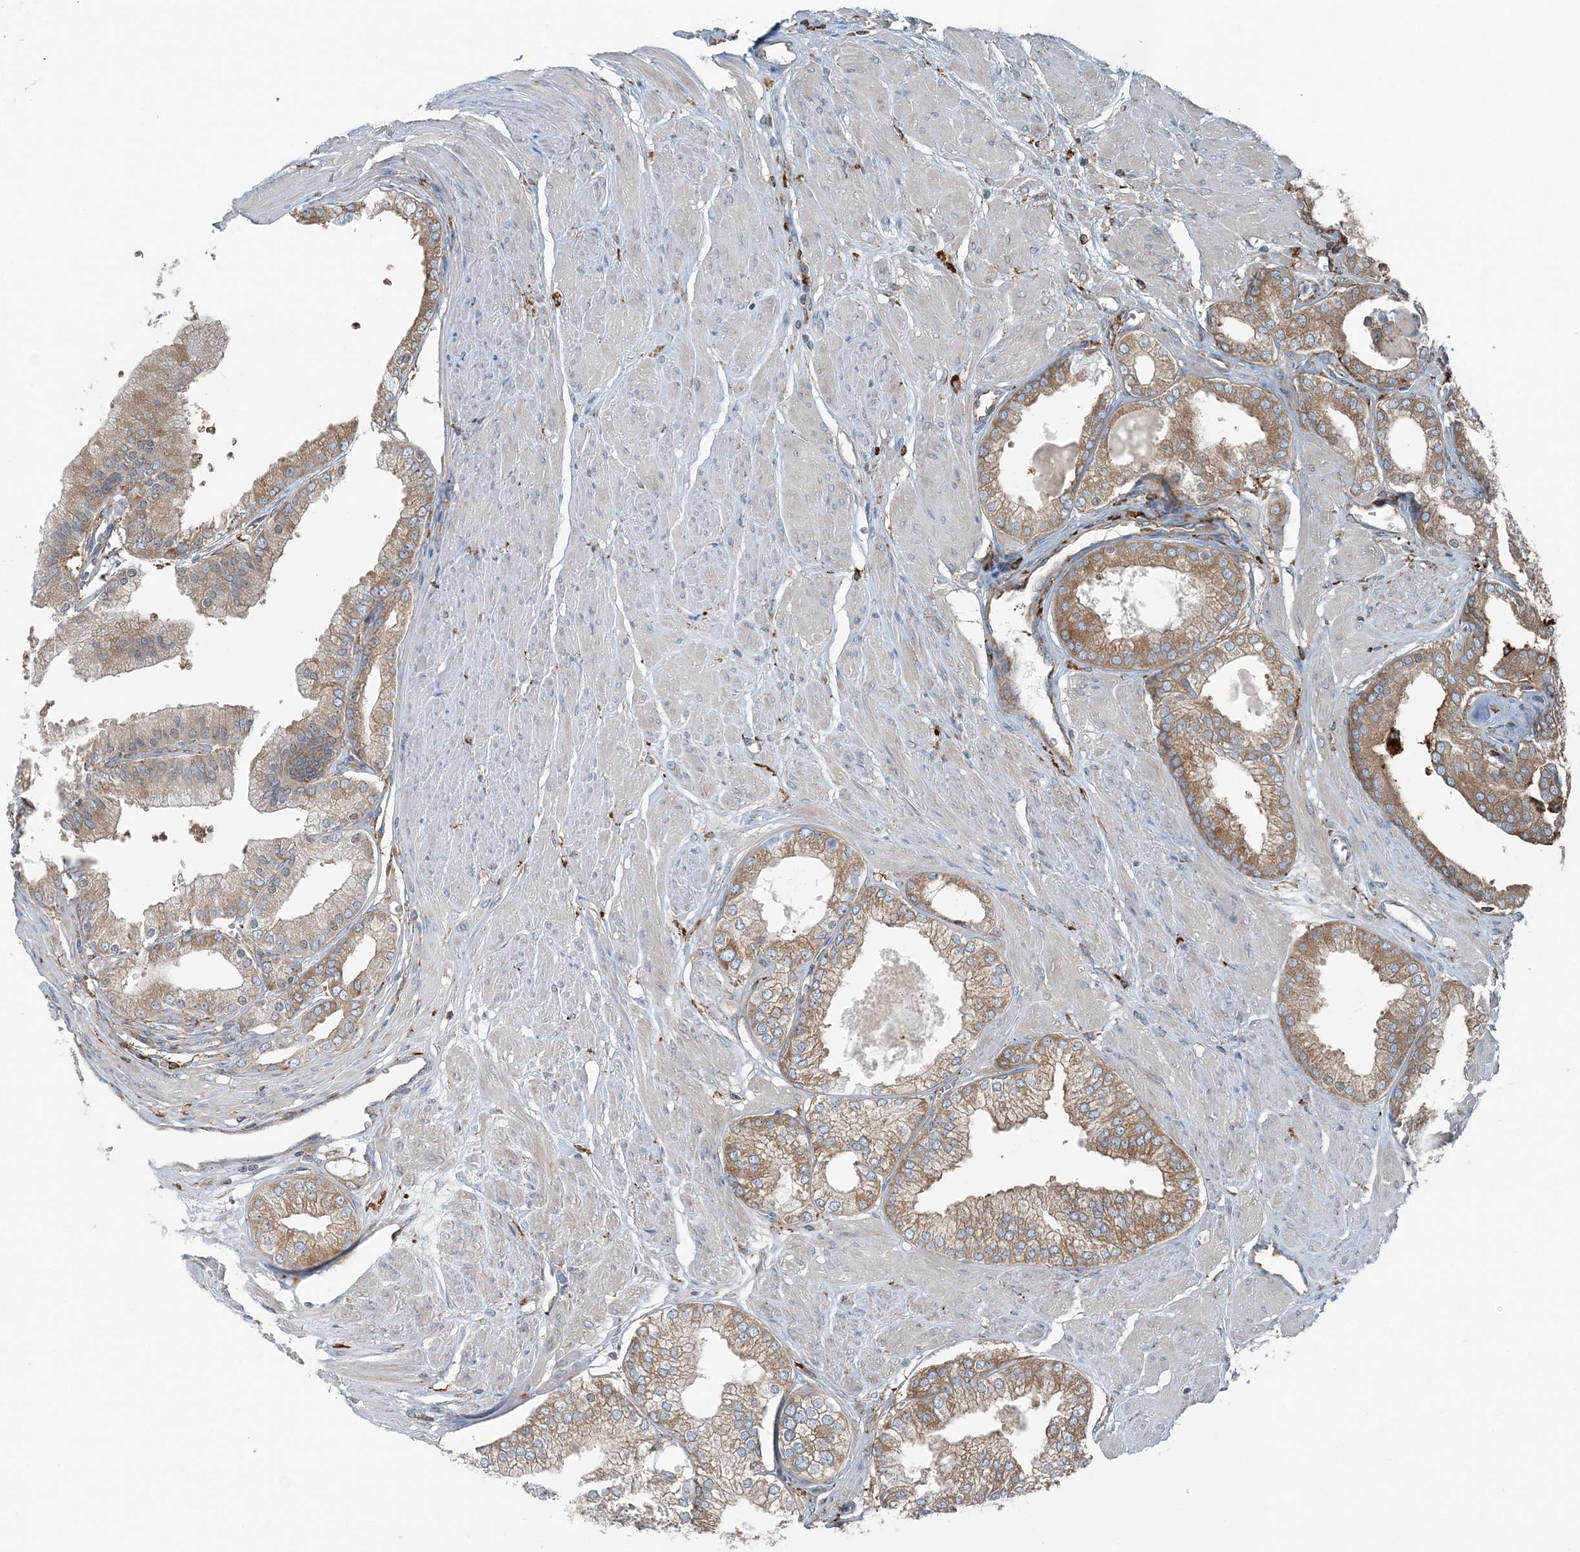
{"staining": {"intensity": "moderate", "quantity": "25%-75%", "location": "cytoplasmic/membranous"}, "tissue": "prostate cancer", "cell_type": "Tumor cells", "image_type": "cancer", "snomed": [{"axis": "morphology", "description": "Adenocarcinoma, High grade"}, {"axis": "topography", "description": "Prostate"}], "caption": "Protein staining of prostate adenocarcinoma (high-grade) tissue displays moderate cytoplasmic/membranous staining in about 25%-75% of tumor cells.", "gene": "SNX2", "patient": {"sex": "male", "age": 61}}